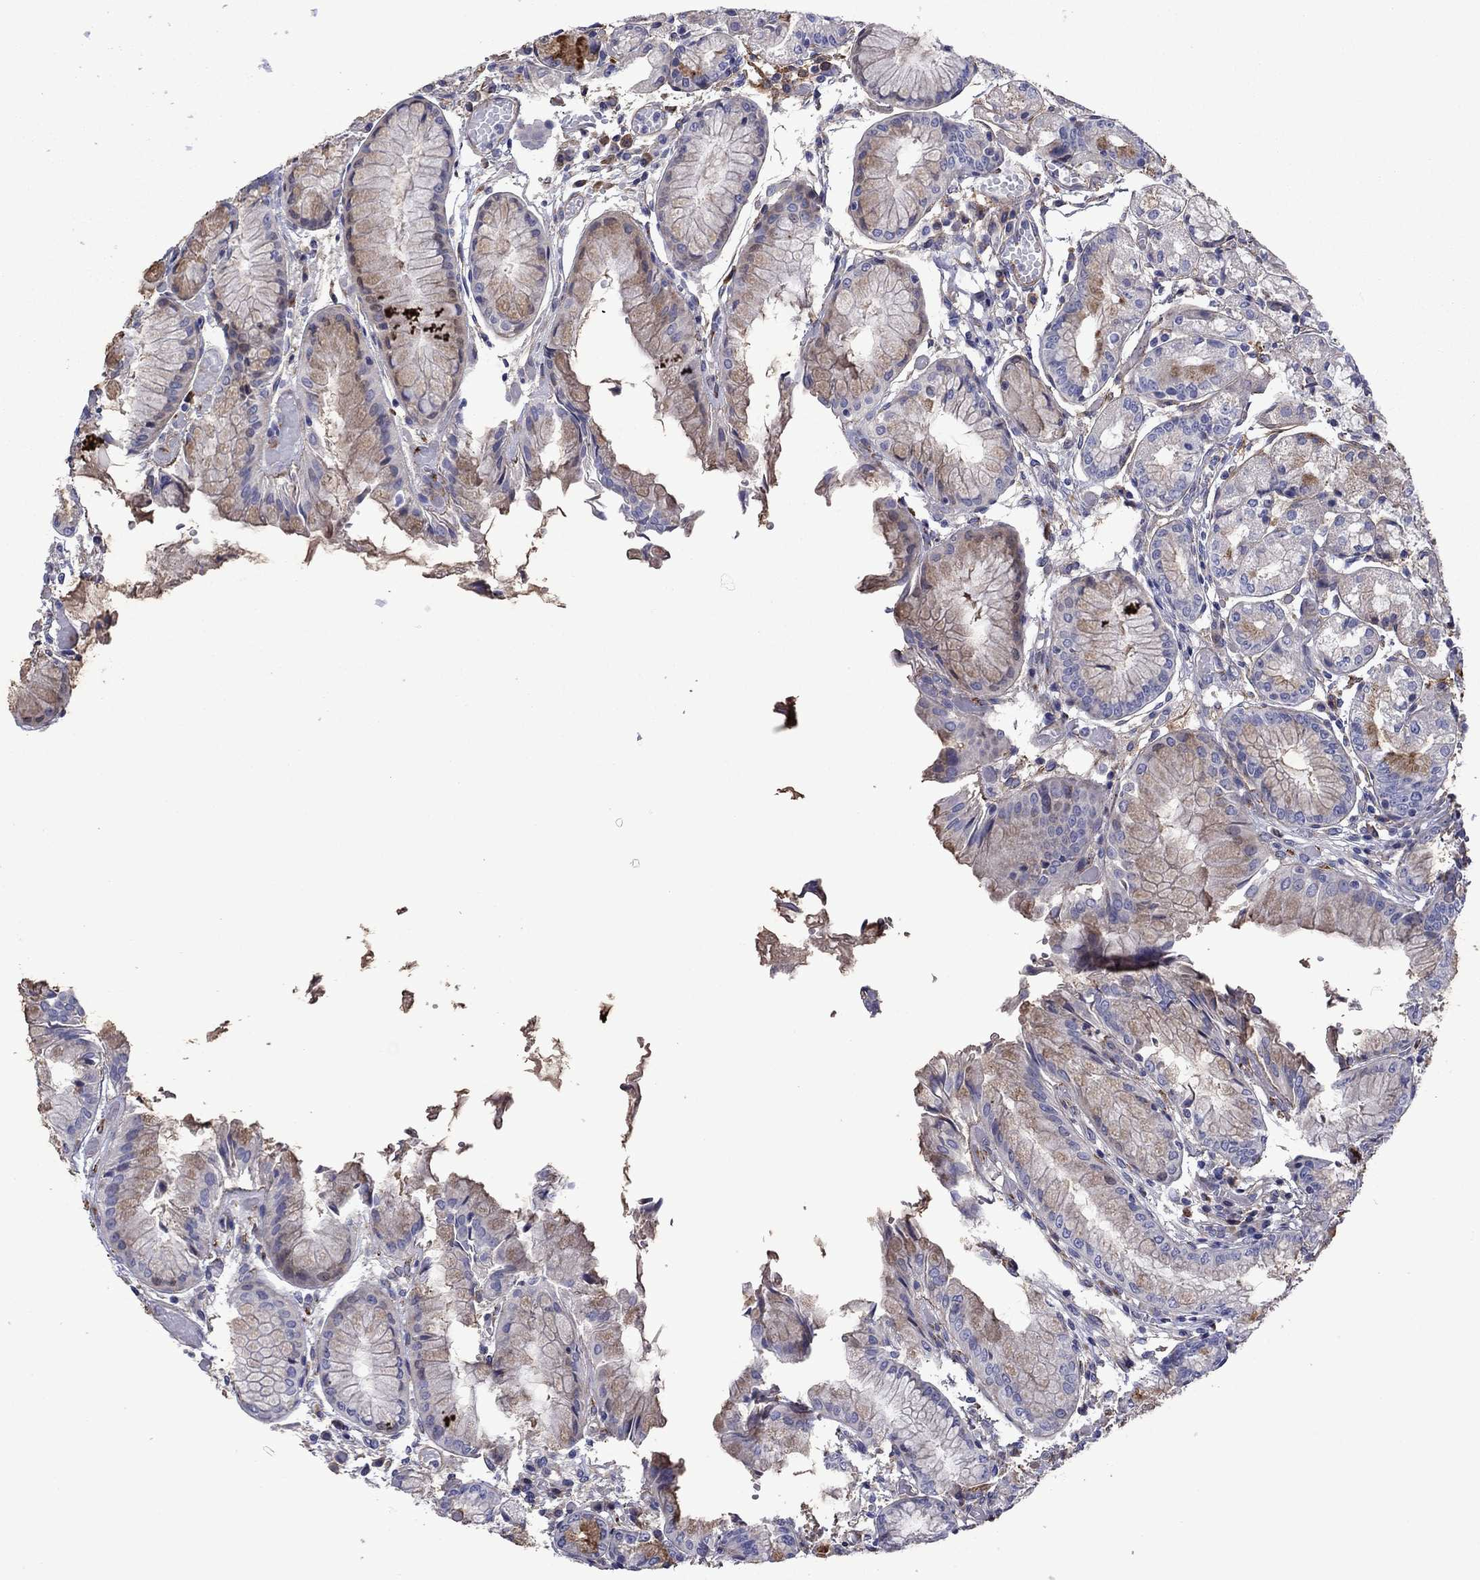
{"staining": {"intensity": "moderate", "quantity": "<25%", "location": "cytoplasmic/membranous"}, "tissue": "stomach", "cell_type": "Glandular cells", "image_type": "normal", "snomed": [{"axis": "morphology", "description": "Normal tissue, NOS"}, {"axis": "topography", "description": "Stomach, upper"}], "caption": "High-magnification brightfield microscopy of benign stomach stained with DAB (3,3'-diaminobenzidine) (brown) and counterstained with hematoxylin (blue). glandular cells exhibit moderate cytoplasmic/membranous positivity is present in approximately<25% of cells.", "gene": "HSPG2", "patient": {"sex": "male", "age": 72}}